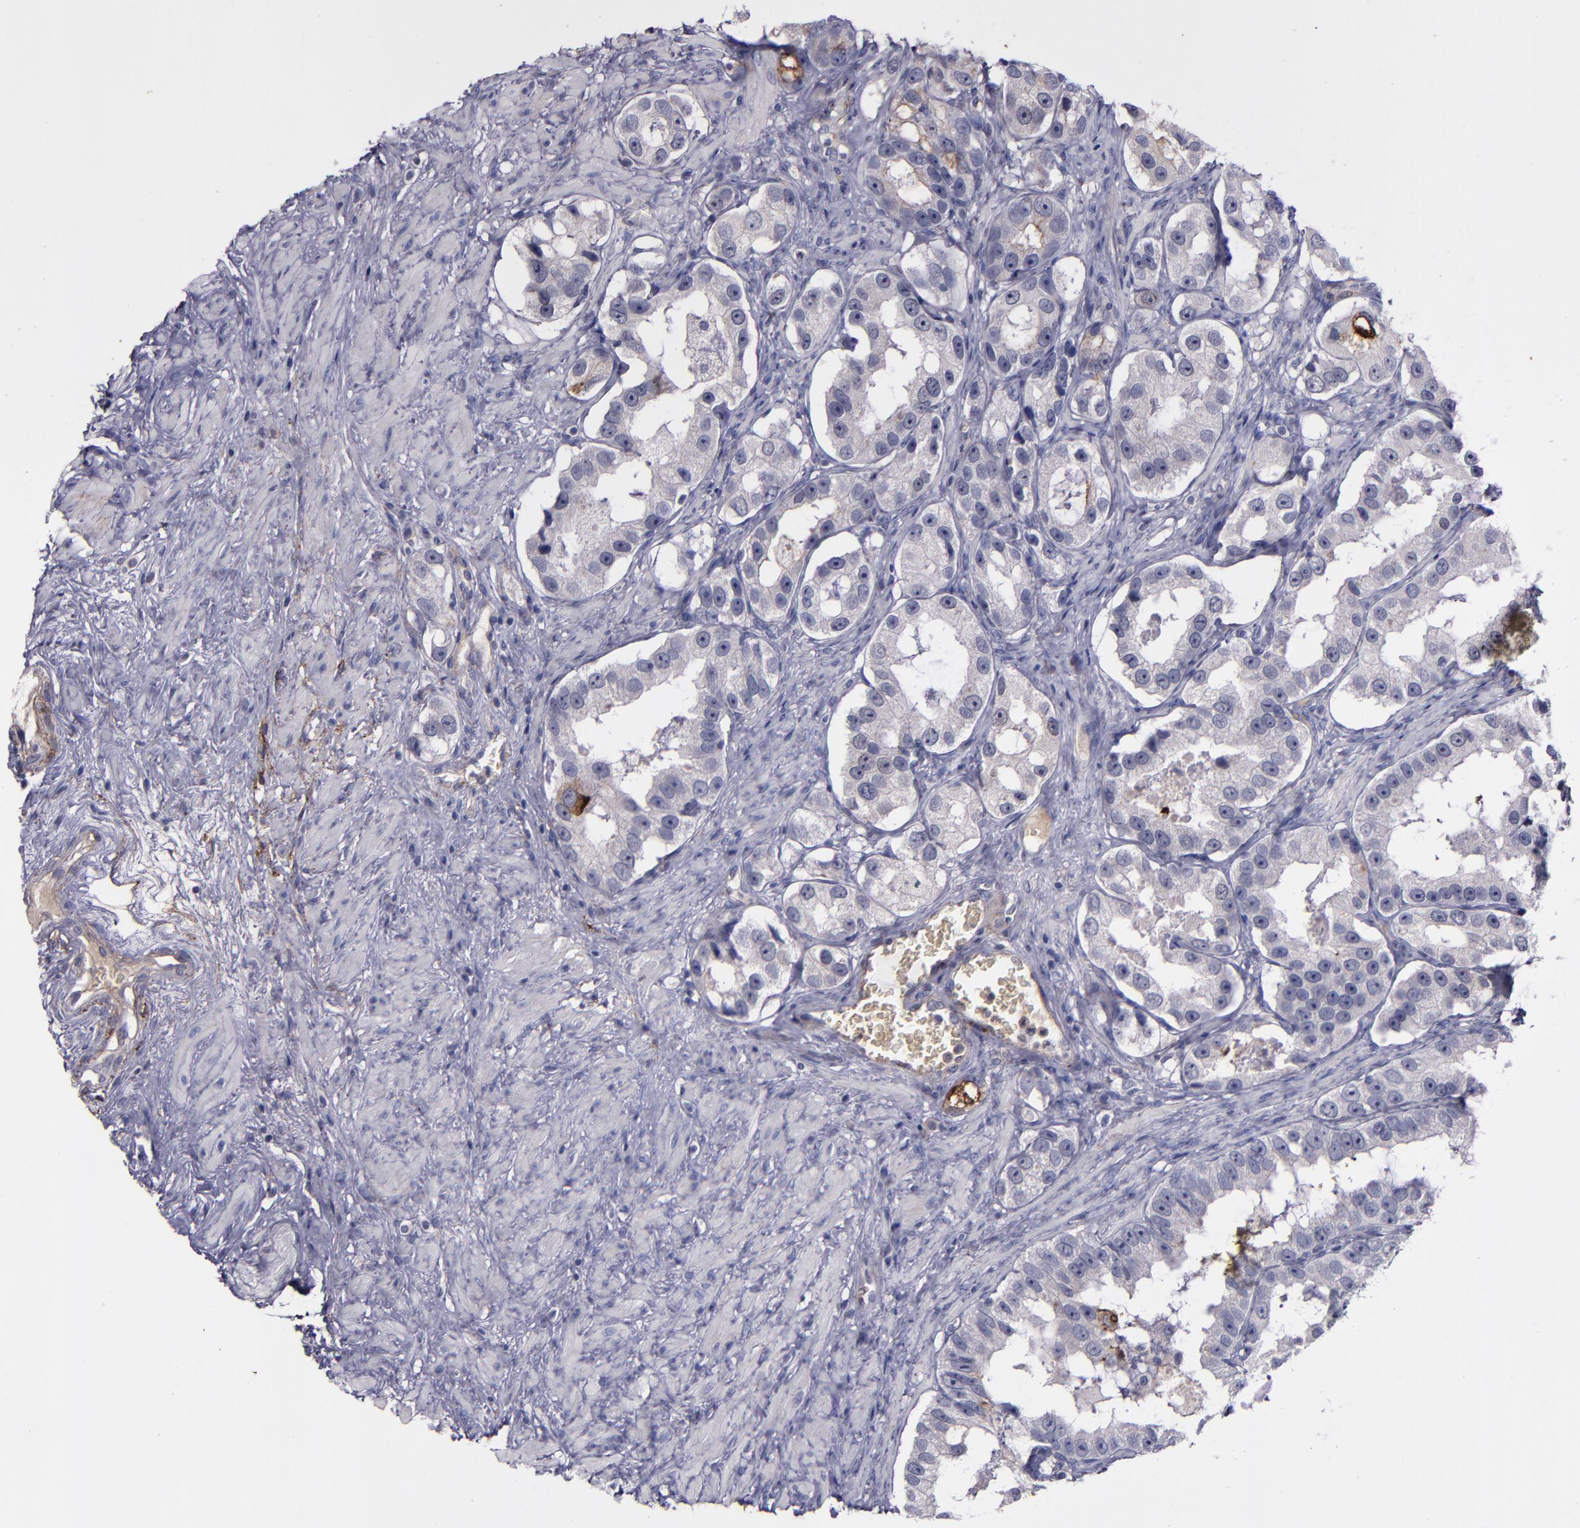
{"staining": {"intensity": "weak", "quantity": "<25%", "location": "cytoplasmic/membranous"}, "tissue": "prostate cancer", "cell_type": "Tumor cells", "image_type": "cancer", "snomed": [{"axis": "morphology", "description": "Adenocarcinoma, High grade"}, {"axis": "topography", "description": "Prostate"}], "caption": "The photomicrograph demonstrates no staining of tumor cells in prostate adenocarcinoma (high-grade). (DAB immunohistochemistry (IHC) visualized using brightfield microscopy, high magnification).", "gene": "MFGE8", "patient": {"sex": "male", "age": 63}}